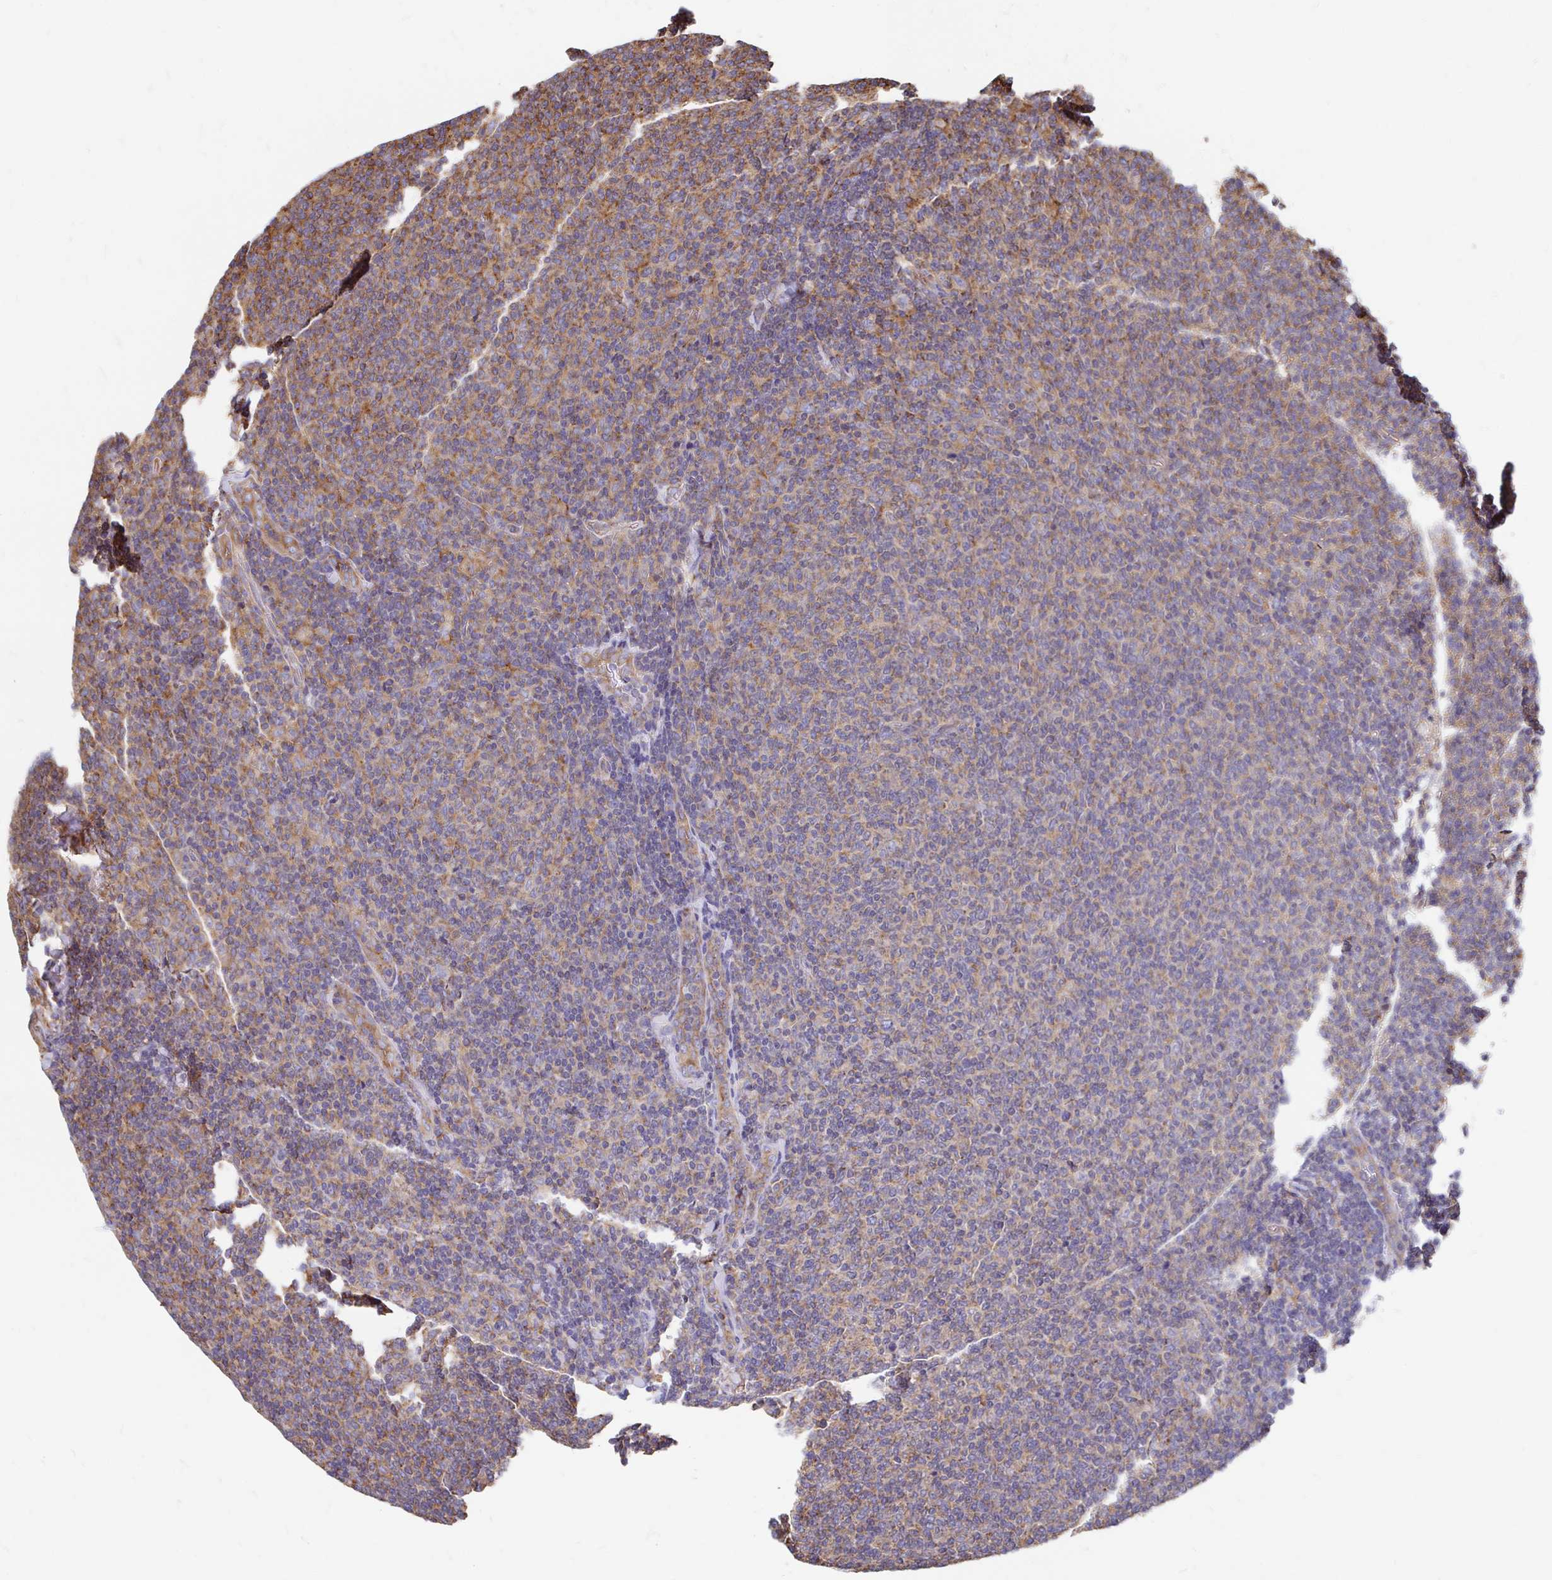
{"staining": {"intensity": "moderate", "quantity": ">75%", "location": "cytoplasmic/membranous"}, "tissue": "lymphoma", "cell_type": "Tumor cells", "image_type": "cancer", "snomed": [{"axis": "morphology", "description": "Malignant lymphoma, non-Hodgkin's type, Low grade"}, {"axis": "topography", "description": "Lymph node"}], "caption": "A high-resolution photomicrograph shows IHC staining of lymphoma, which exhibits moderate cytoplasmic/membranous expression in approximately >75% of tumor cells.", "gene": "CLTC", "patient": {"sex": "male", "age": 52}}